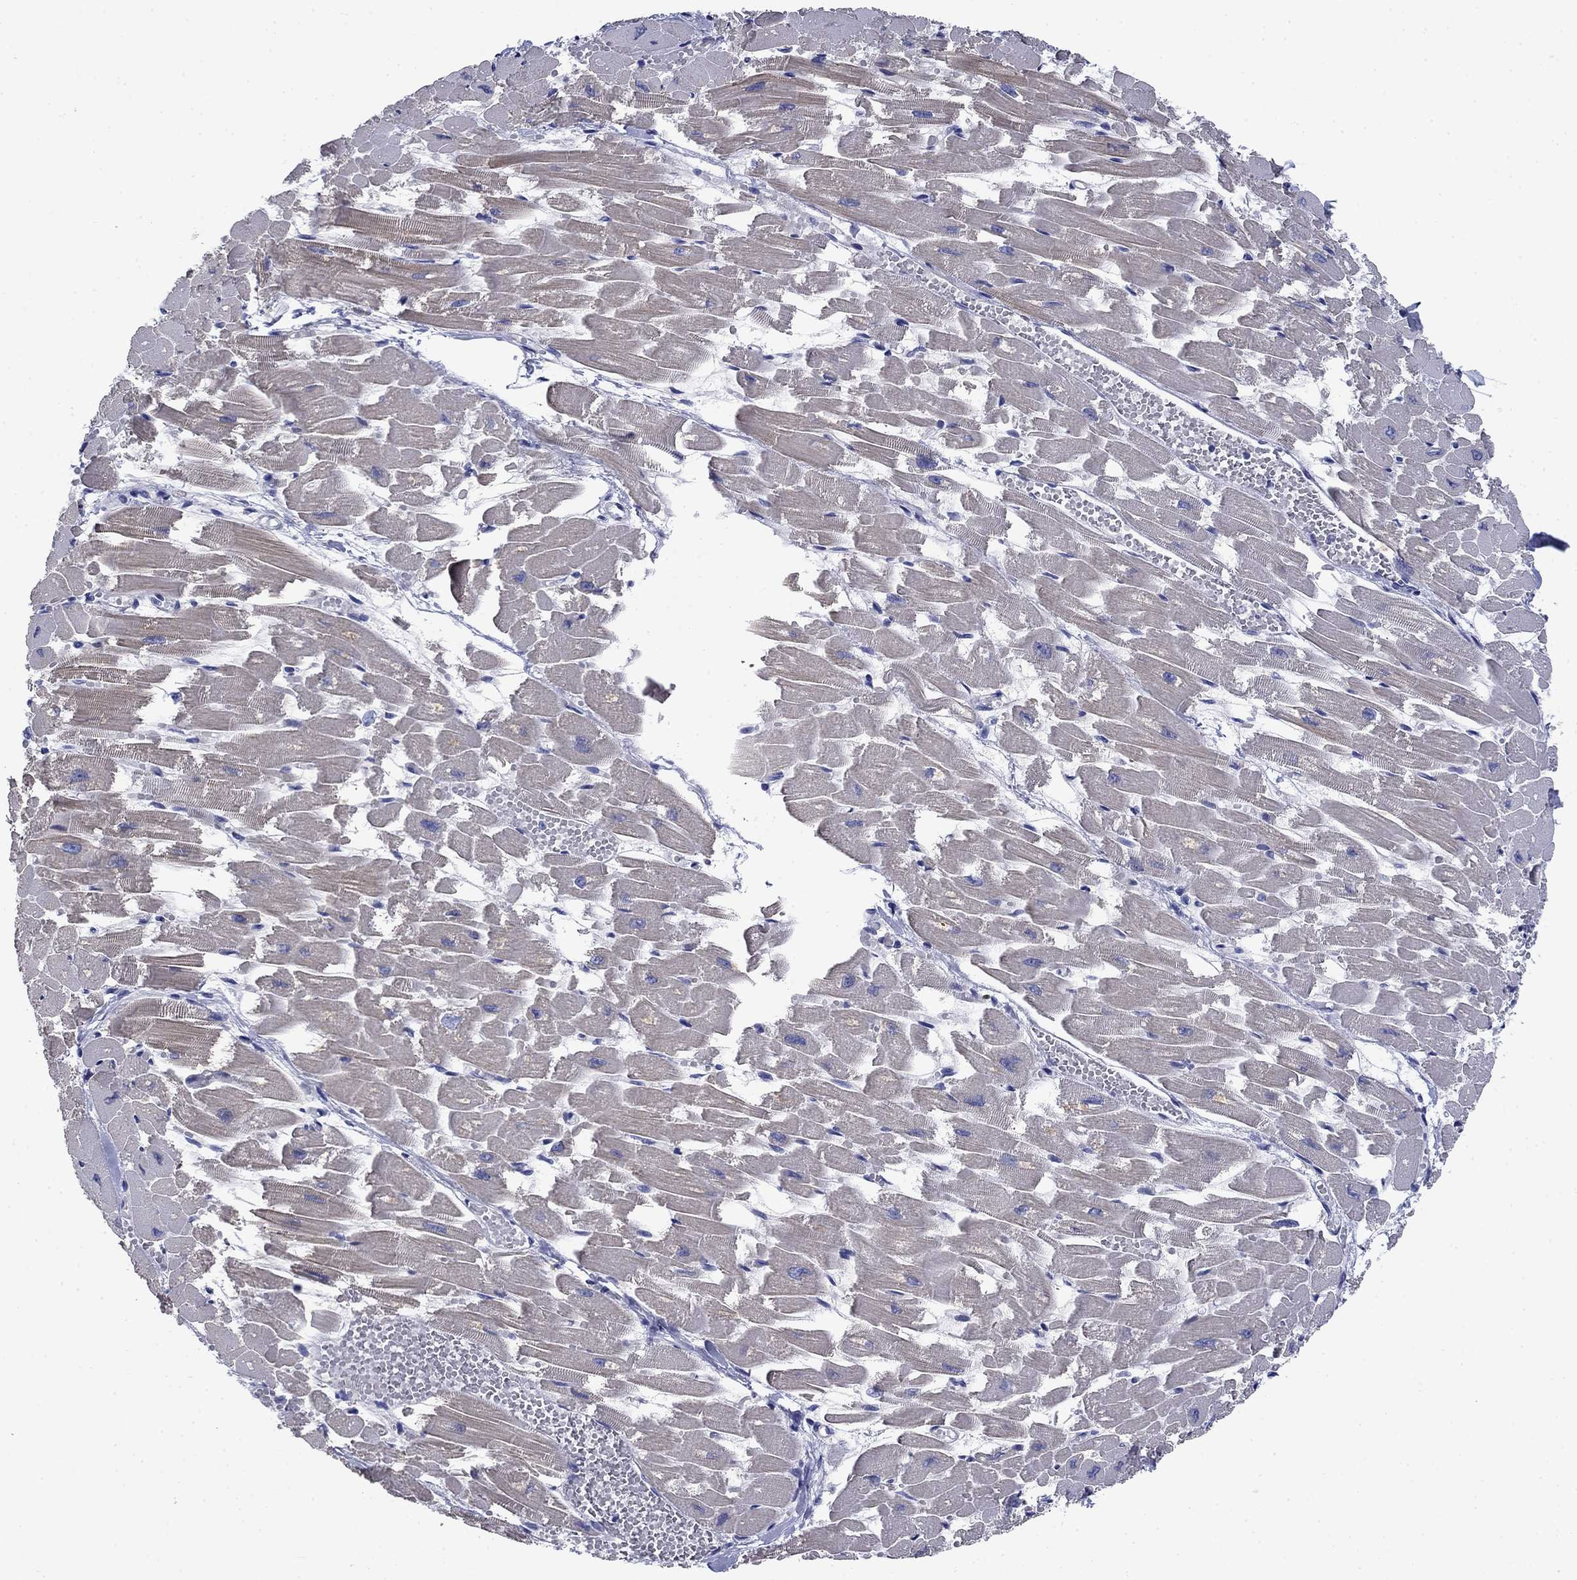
{"staining": {"intensity": "negative", "quantity": "none", "location": "none"}, "tissue": "heart muscle", "cell_type": "Cardiomyocytes", "image_type": "normal", "snomed": [{"axis": "morphology", "description": "Normal tissue, NOS"}, {"axis": "topography", "description": "Heart"}], "caption": "This photomicrograph is of unremarkable heart muscle stained with immunohistochemistry to label a protein in brown with the nuclei are counter-stained blue. There is no staining in cardiomyocytes.", "gene": "PRKCG", "patient": {"sex": "female", "age": 52}}